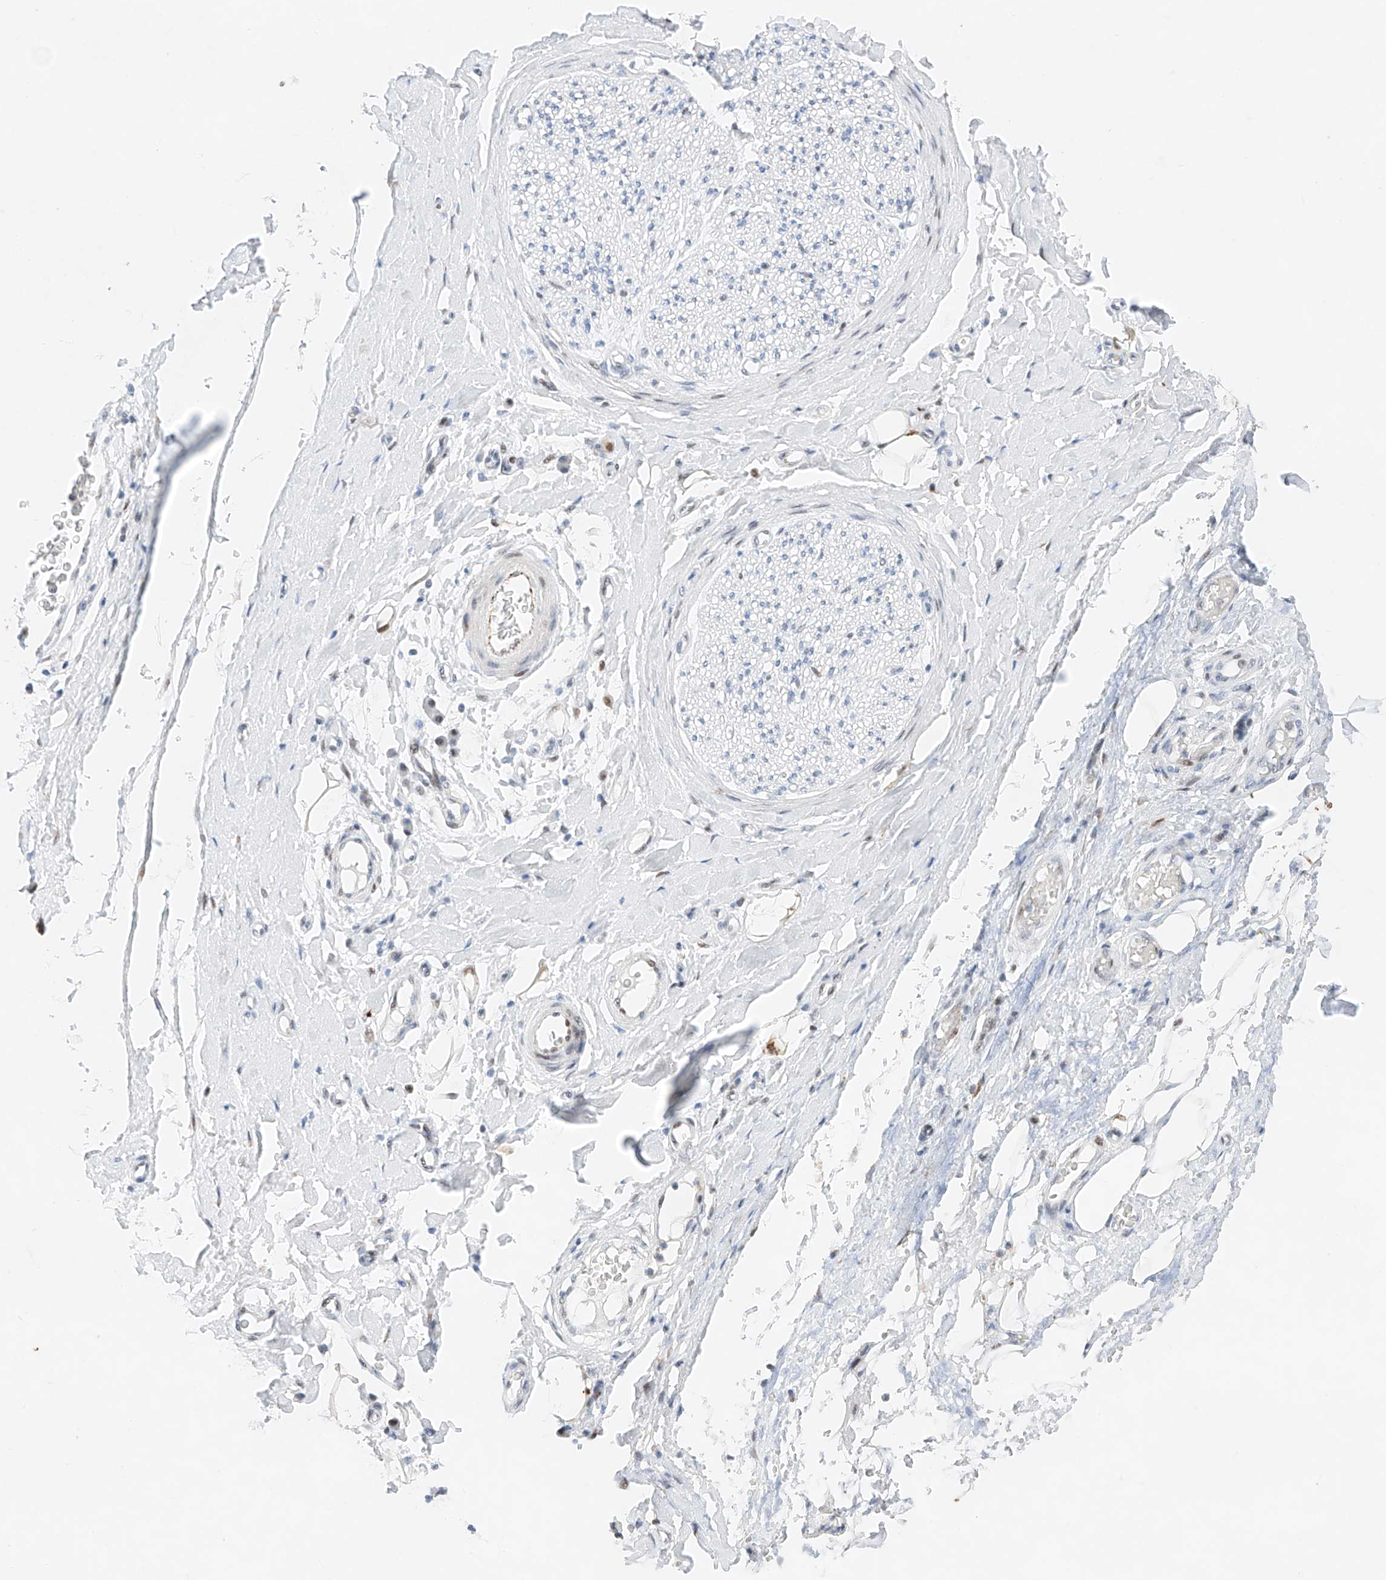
{"staining": {"intensity": "negative", "quantity": "none", "location": "none"}, "tissue": "adipose tissue", "cell_type": "Adipocytes", "image_type": "normal", "snomed": [{"axis": "morphology", "description": "Normal tissue, NOS"}, {"axis": "morphology", "description": "Adenocarcinoma, NOS"}, {"axis": "topography", "description": "Esophagus"}, {"axis": "topography", "description": "Stomach, upper"}, {"axis": "topography", "description": "Peripheral nerve tissue"}], "caption": "IHC micrograph of unremarkable human adipose tissue stained for a protein (brown), which reveals no expression in adipocytes.", "gene": "NT5C3B", "patient": {"sex": "male", "age": 62}}